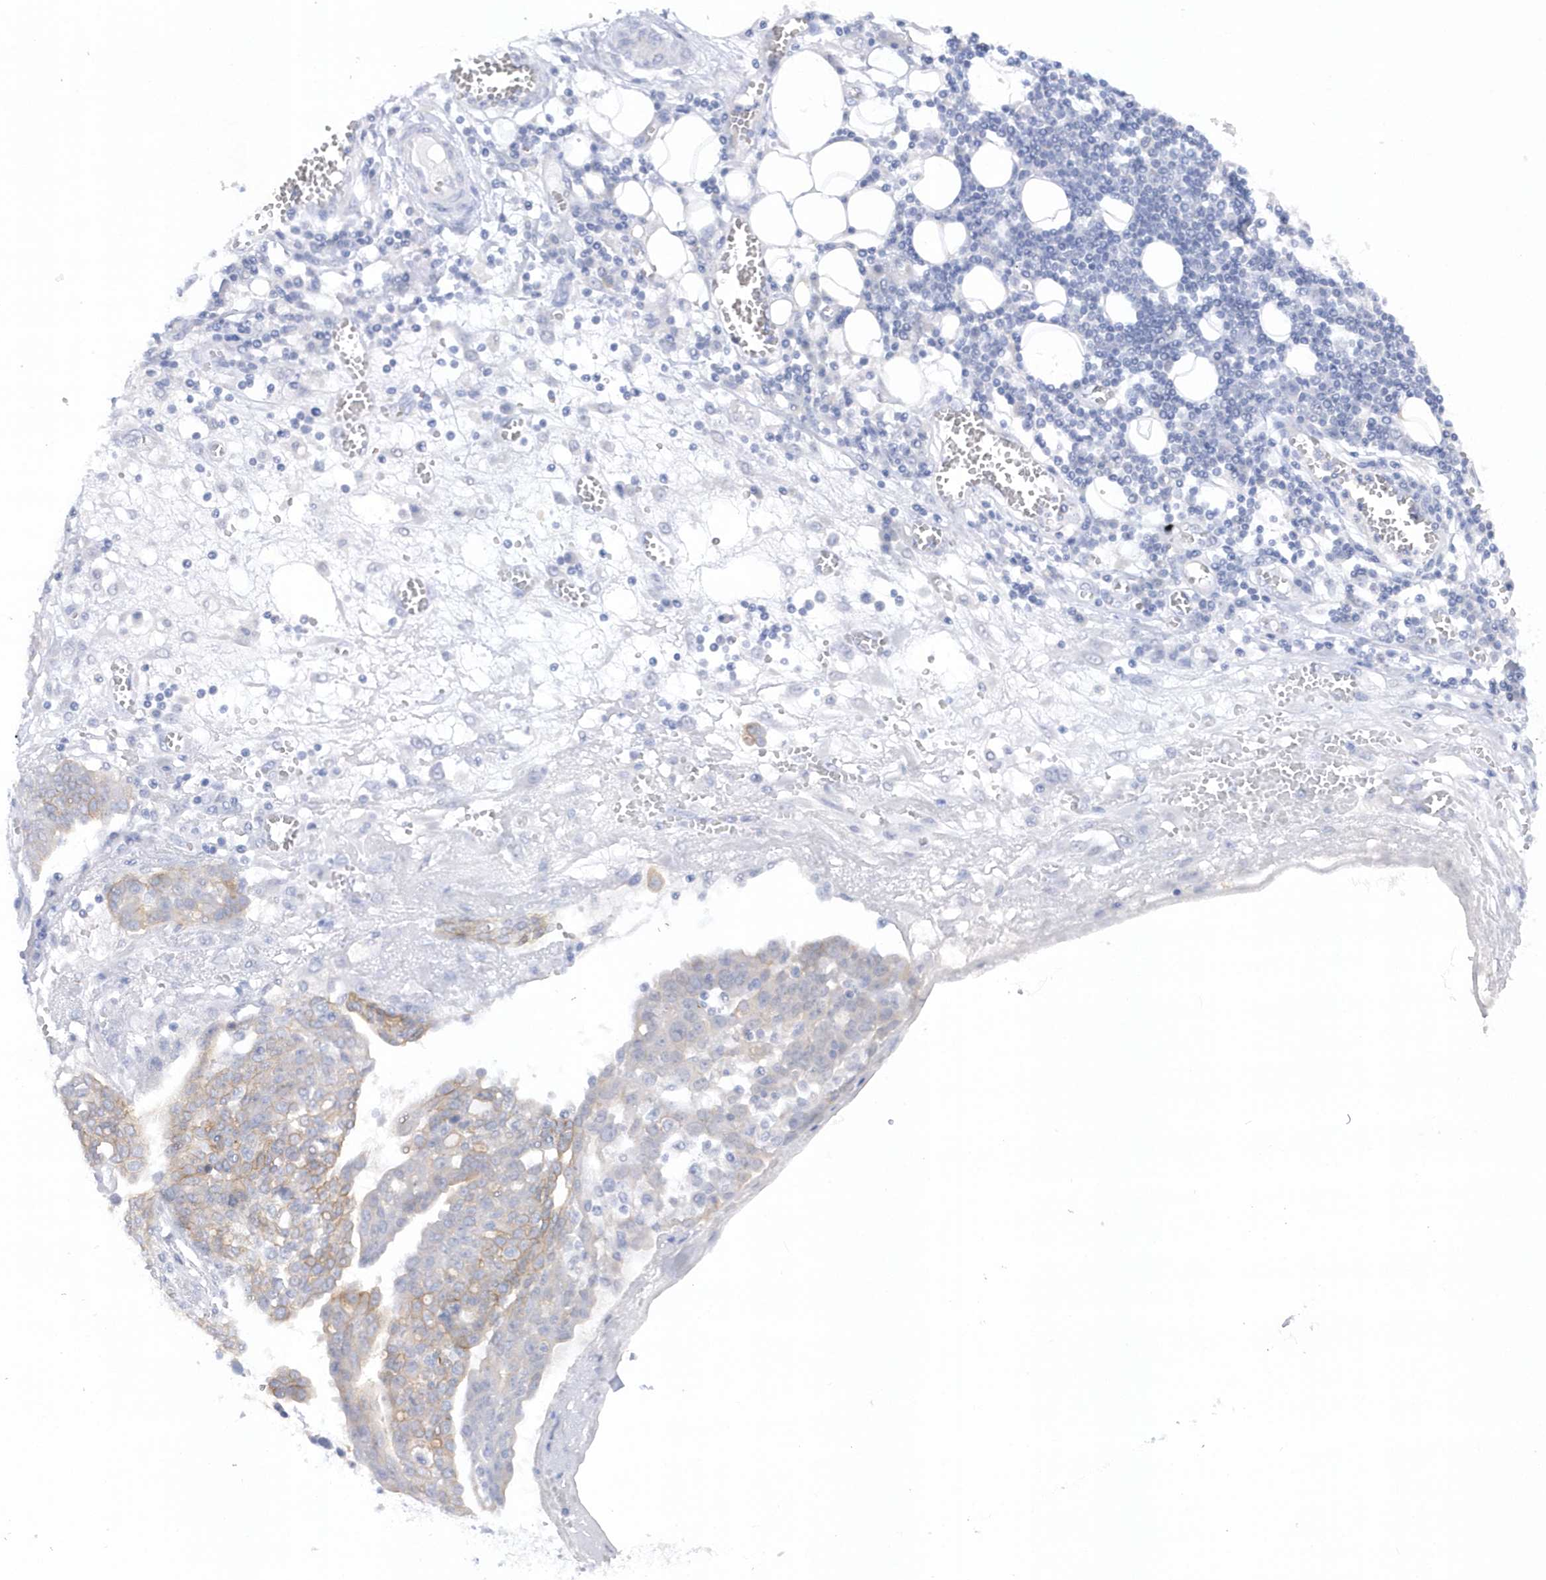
{"staining": {"intensity": "weak", "quantity": "<25%", "location": "cytoplasmic/membranous"}, "tissue": "ovarian cancer", "cell_type": "Tumor cells", "image_type": "cancer", "snomed": [{"axis": "morphology", "description": "Cystadenocarcinoma, serous, NOS"}, {"axis": "topography", "description": "Soft tissue"}, {"axis": "topography", "description": "Ovary"}], "caption": "DAB immunohistochemical staining of human ovarian cancer (serous cystadenocarcinoma) demonstrates no significant staining in tumor cells.", "gene": "RPE", "patient": {"sex": "female", "age": 57}}